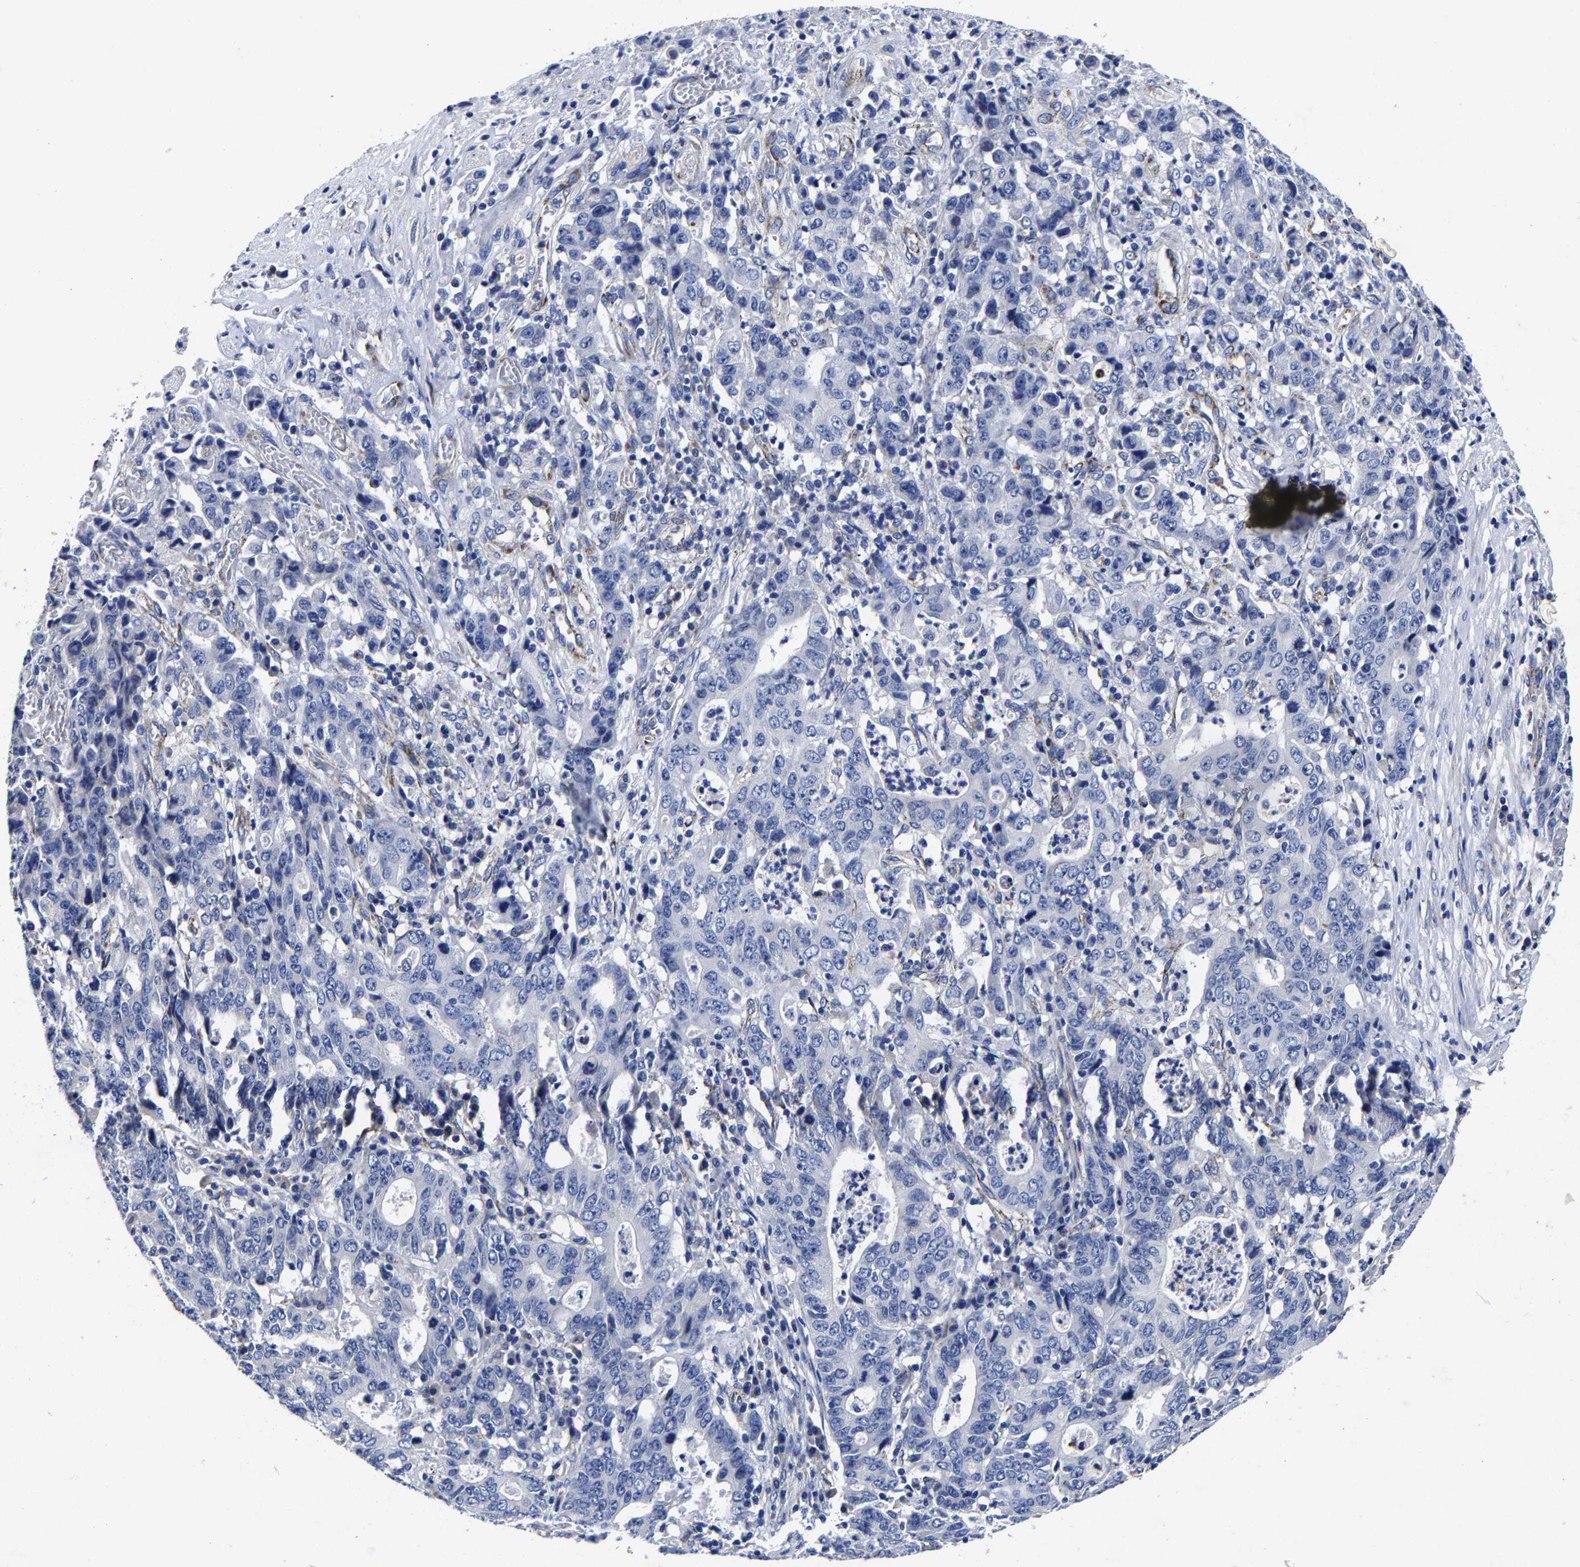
{"staining": {"intensity": "negative", "quantity": "none", "location": "none"}, "tissue": "stomach cancer", "cell_type": "Tumor cells", "image_type": "cancer", "snomed": [{"axis": "morphology", "description": "Adenocarcinoma, NOS"}, {"axis": "topography", "description": "Stomach, upper"}], "caption": "Protein analysis of stomach cancer (adenocarcinoma) demonstrates no significant positivity in tumor cells.", "gene": "AASS", "patient": {"sex": "male", "age": 69}}